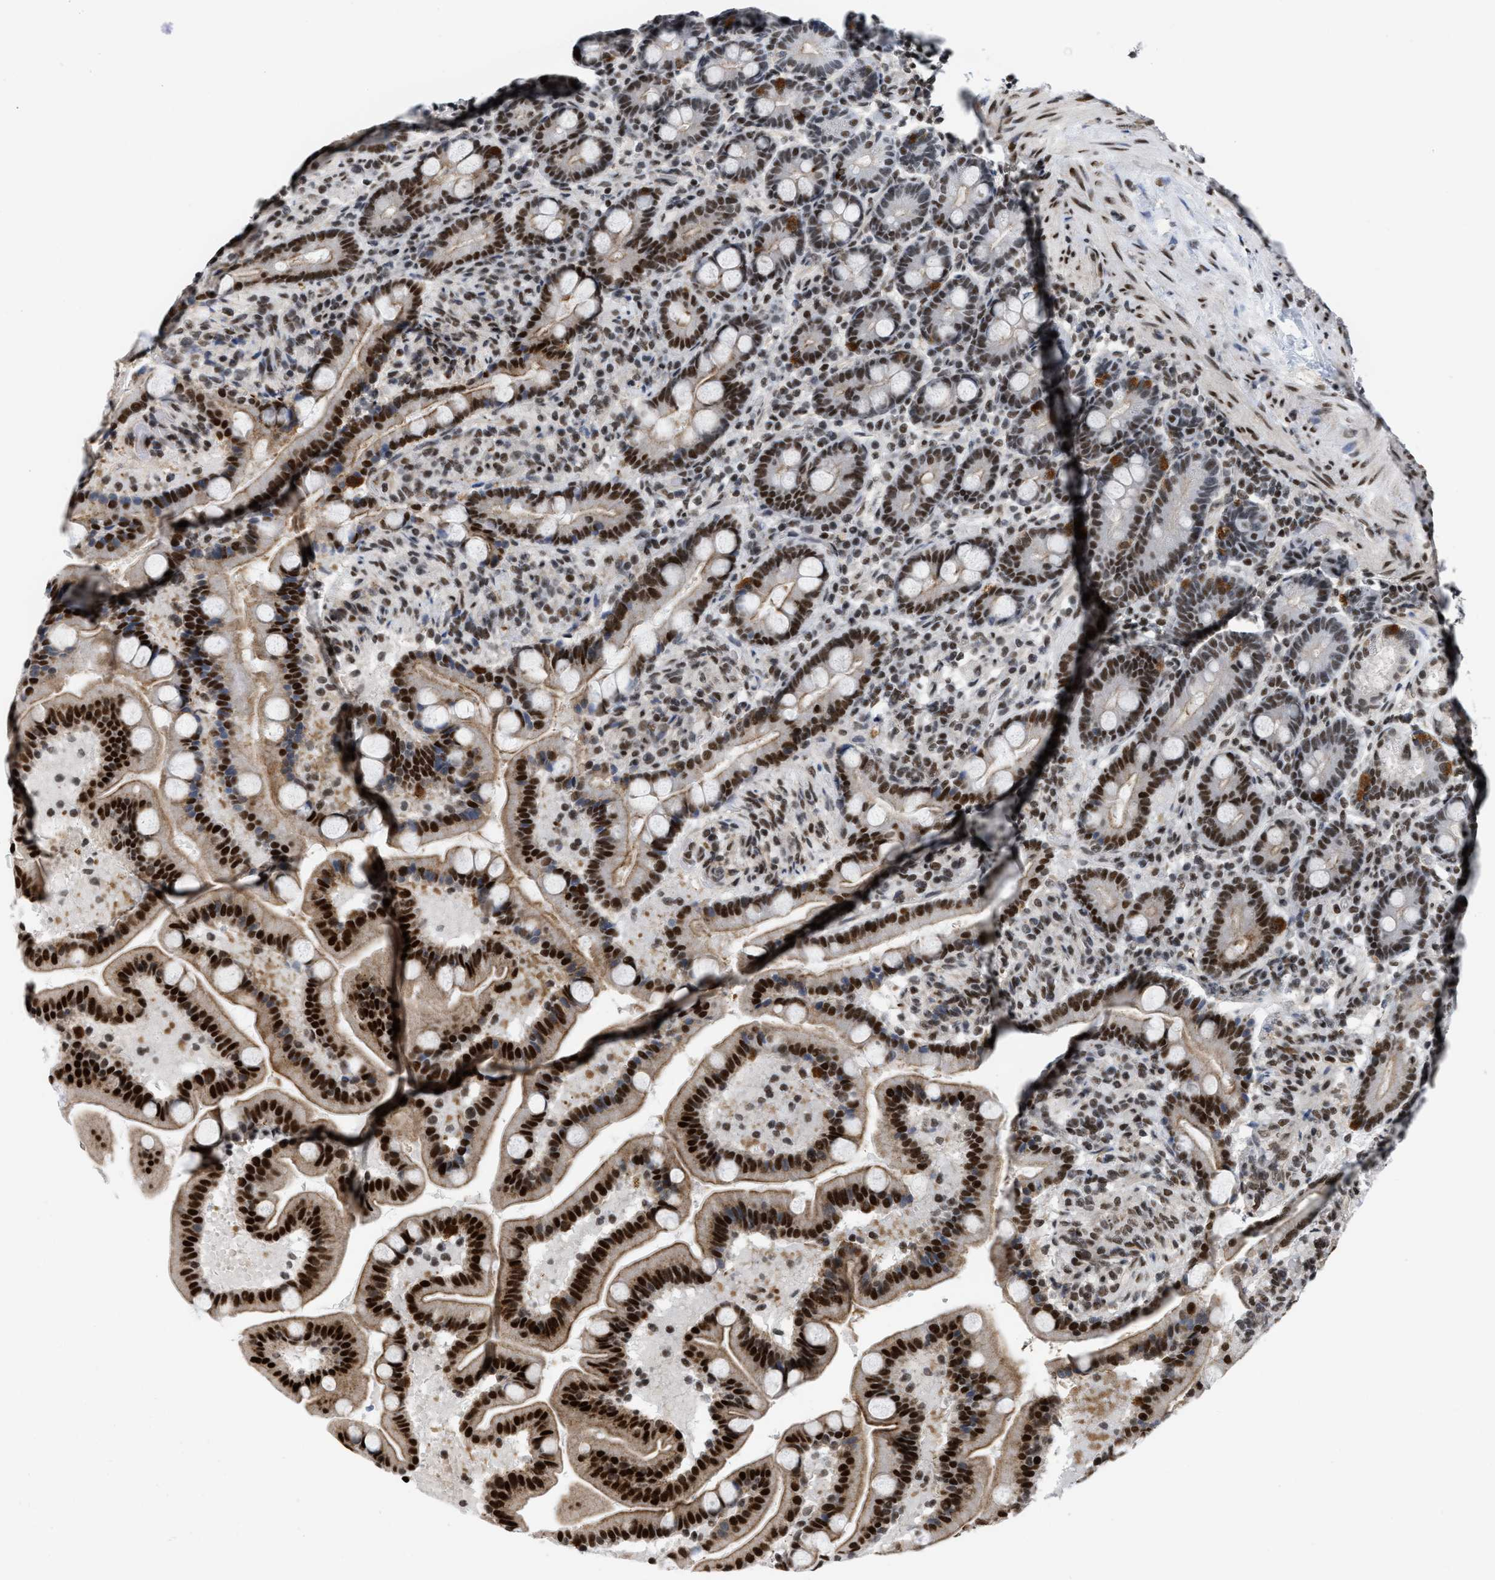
{"staining": {"intensity": "strong", "quantity": "25%-75%", "location": "nuclear"}, "tissue": "duodenum", "cell_type": "Glandular cells", "image_type": "normal", "snomed": [{"axis": "morphology", "description": "Normal tissue, NOS"}, {"axis": "topography", "description": "Duodenum"}], "caption": "An immunohistochemistry histopathology image of benign tissue is shown. Protein staining in brown labels strong nuclear positivity in duodenum within glandular cells. Nuclei are stained in blue.", "gene": "MIER1", "patient": {"sex": "male", "age": 54}}